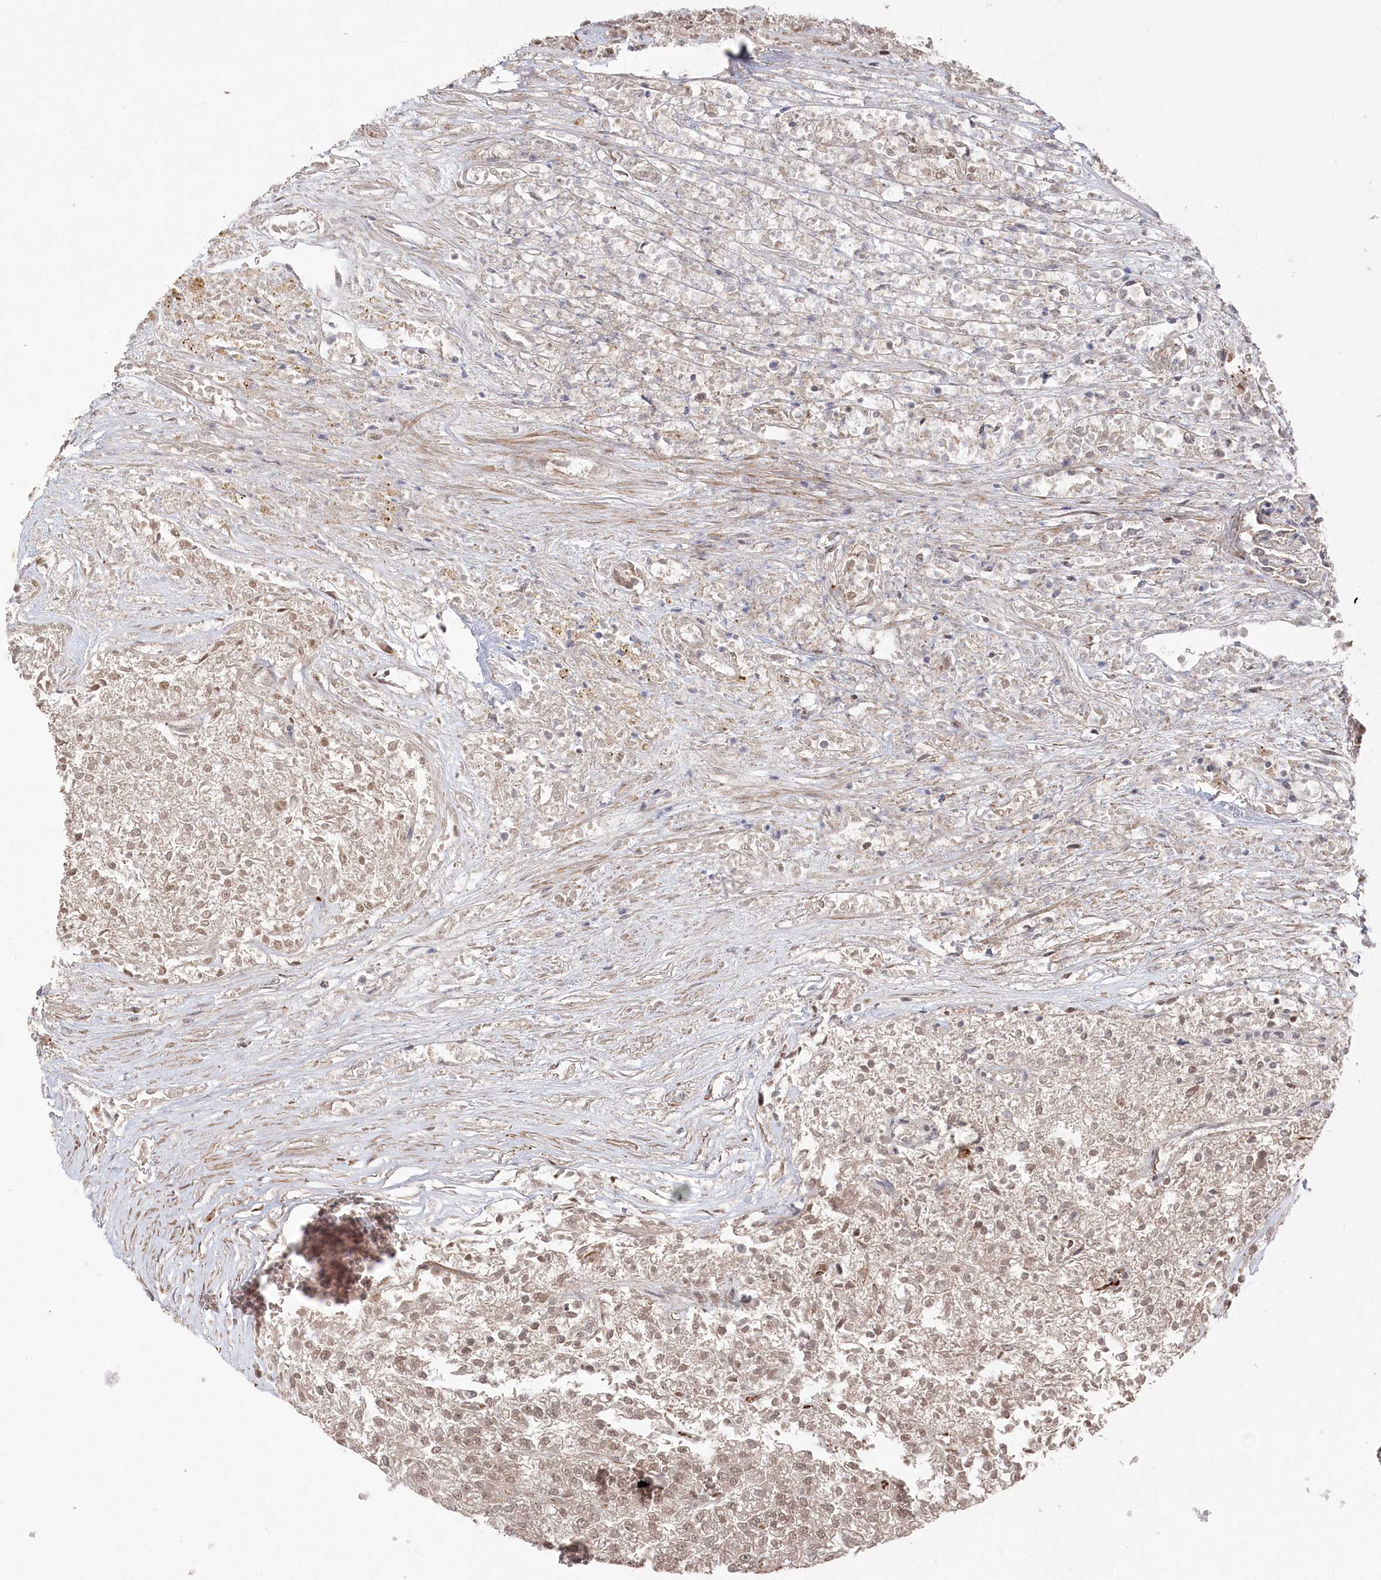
{"staining": {"intensity": "weak", "quantity": "25%-75%", "location": "nuclear"}, "tissue": "renal cancer", "cell_type": "Tumor cells", "image_type": "cancer", "snomed": [{"axis": "morphology", "description": "Adenocarcinoma, NOS"}, {"axis": "topography", "description": "Kidney"}], "caption": "This is a photomicrograph of immunohistochemistry staining of adenocarcinoma (renal), which shows weak expression in the nuclear of tumor cells.", "gene": "POLR3A", "patient": {"sex": "female", "age": 54}}